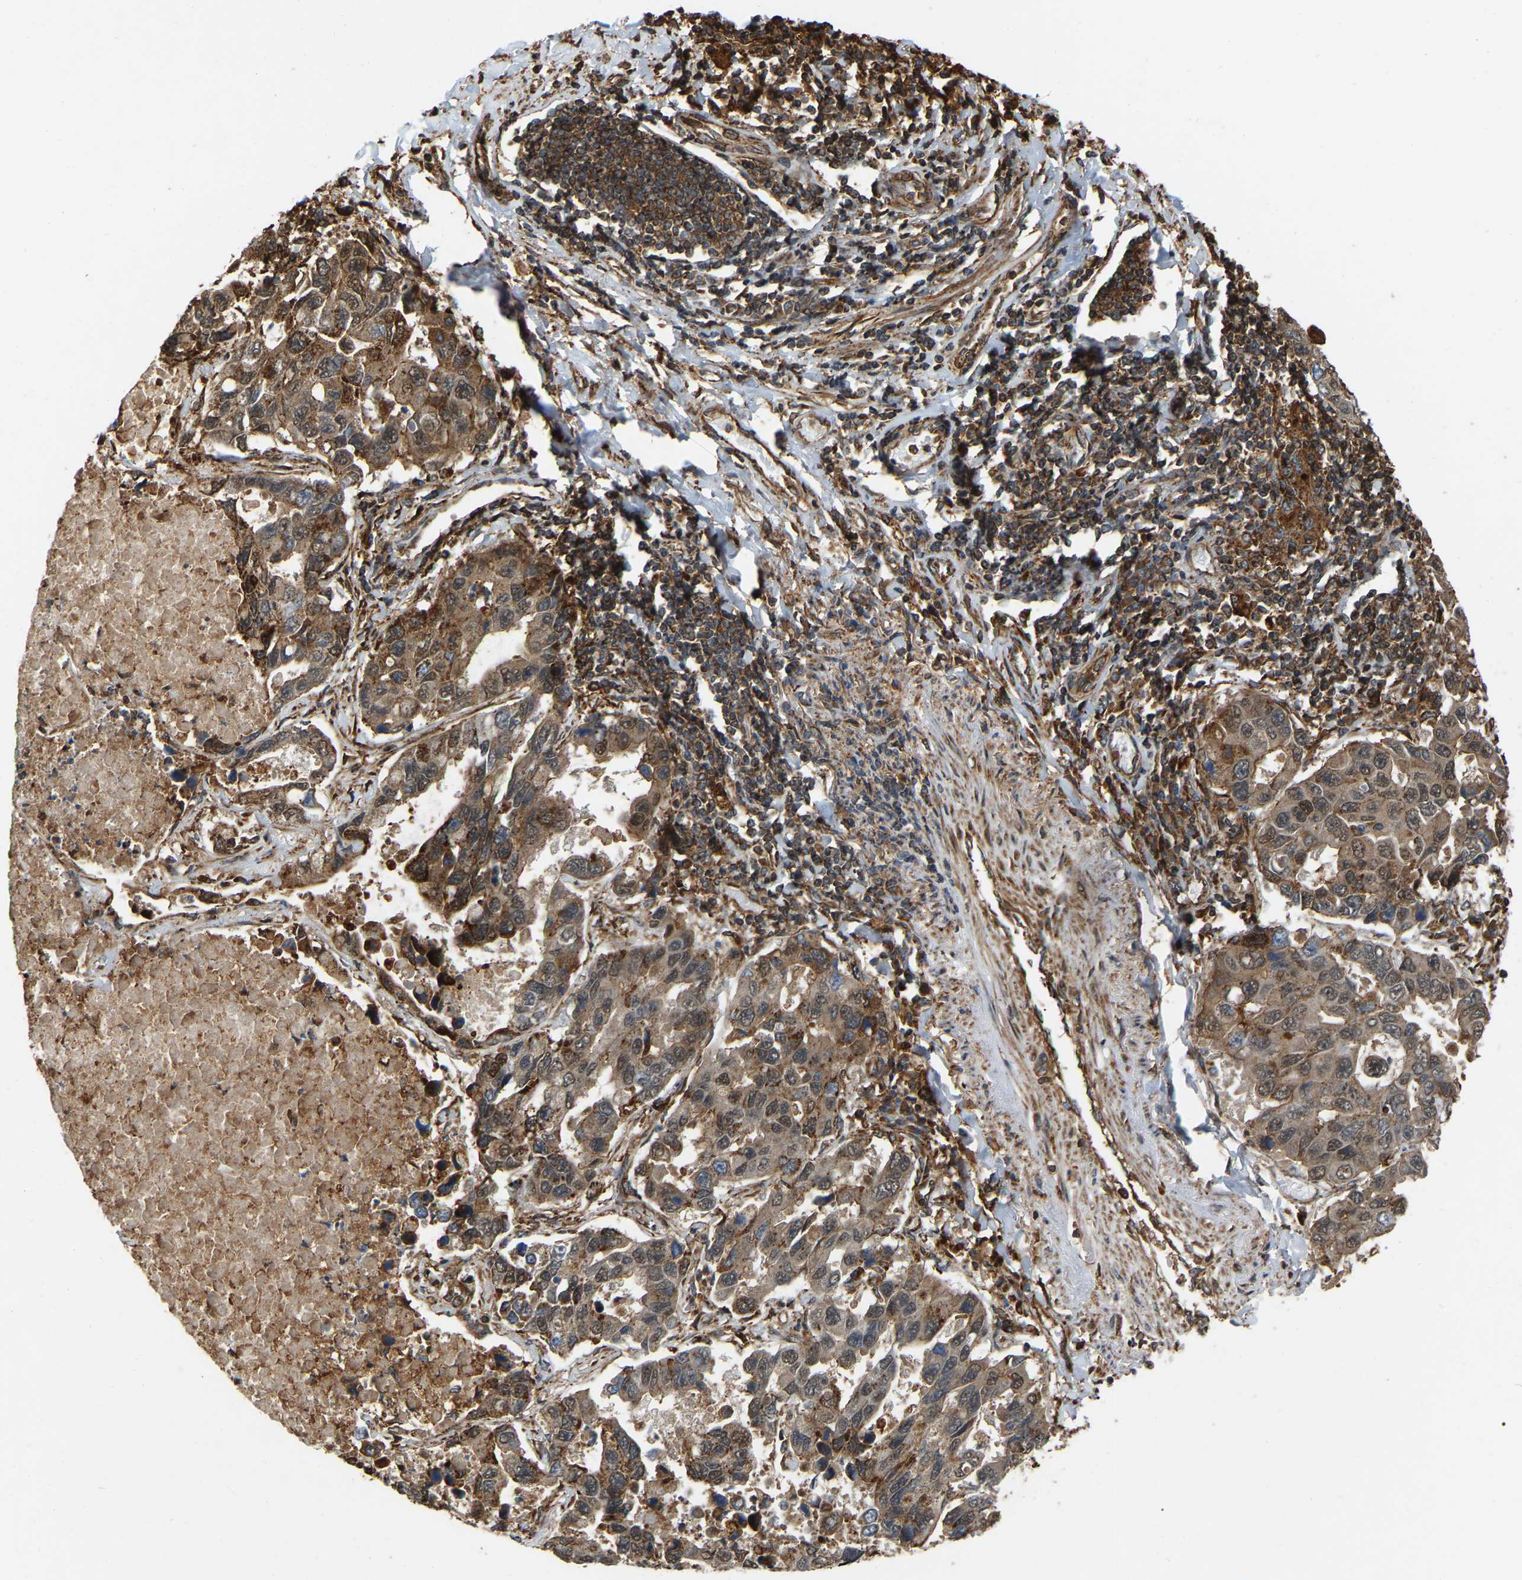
{"staining": {"intensity": "moderate", "quantity": ">75%", "location": "cytoplasmic/membranous,nuclear"}, "tissue": "lung cancer", "cell_type": "Tumor cells", "image_type": "cancer", "snomed": [{"axis": "morphology", "description": "Adenocarcinoma, NOS"}, {"axis": "topography", "description": "Lung"}], "caption": "Protein analysis of lung adenocarcinoma tissue reveals moderate cytoplasmic/membranous and nuclear staining in about >75% of tumor cells.", "gene": "SAMD9L", "patient": {"sex": "male", "age": 64}}